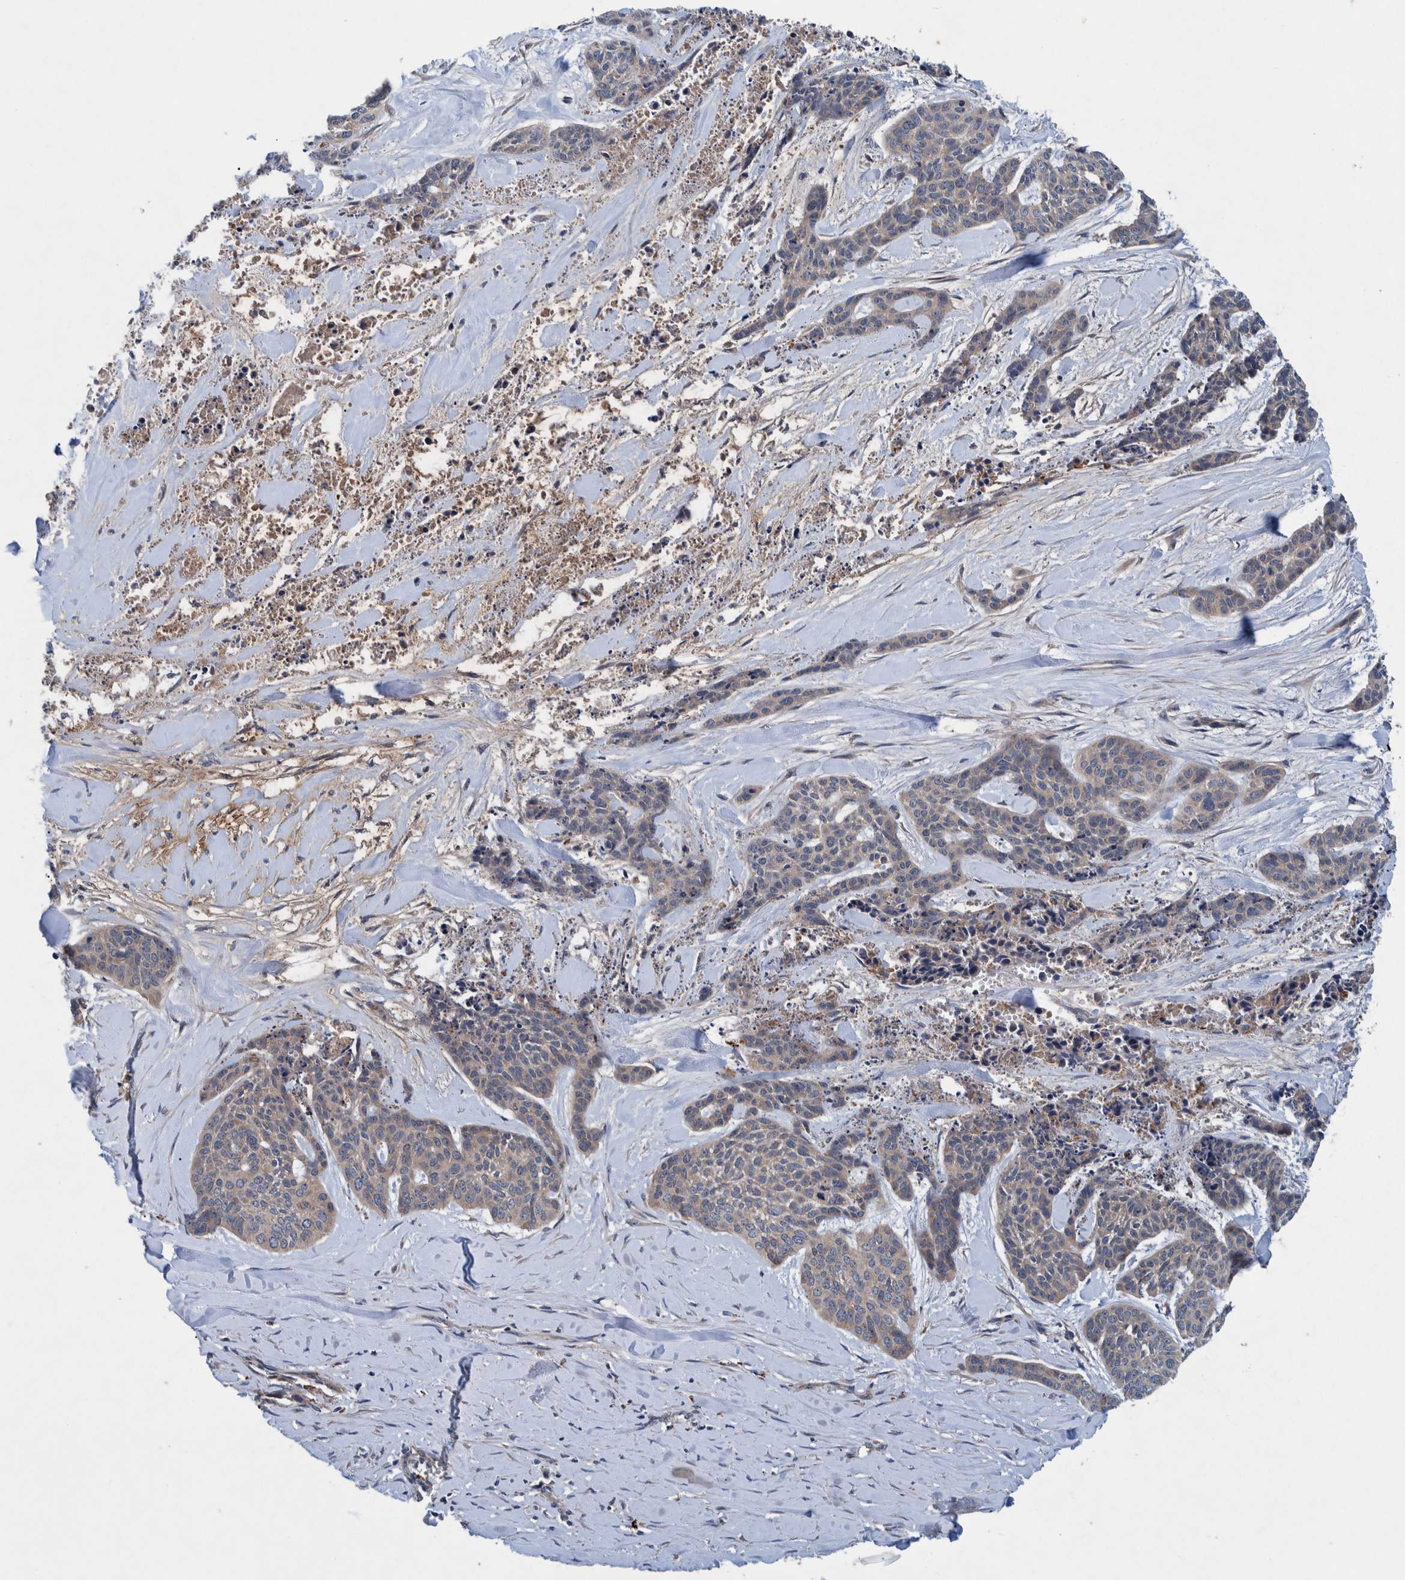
{"staining": {"intensity": "weak", "quantity": "<25%", "location": "cytoplasmic/membranous"}, "tissue": "skin cancer", "cell_type": "Tumor cells", "image_type": "cancer", "snomed": [{"axis": "morphology", "description": "Basal cell carcinoma"}, {"axis": "topography", "description": "Skin"}], "caption": "Immunohistochemistry histopathology image of neoplastic tissue: human basal cell carcinoma (skin) stained with DAB displays no significant protein expression in tumor cells.", "gene": "ITIH3", "patient": {"sex": "female", "age": 64}}